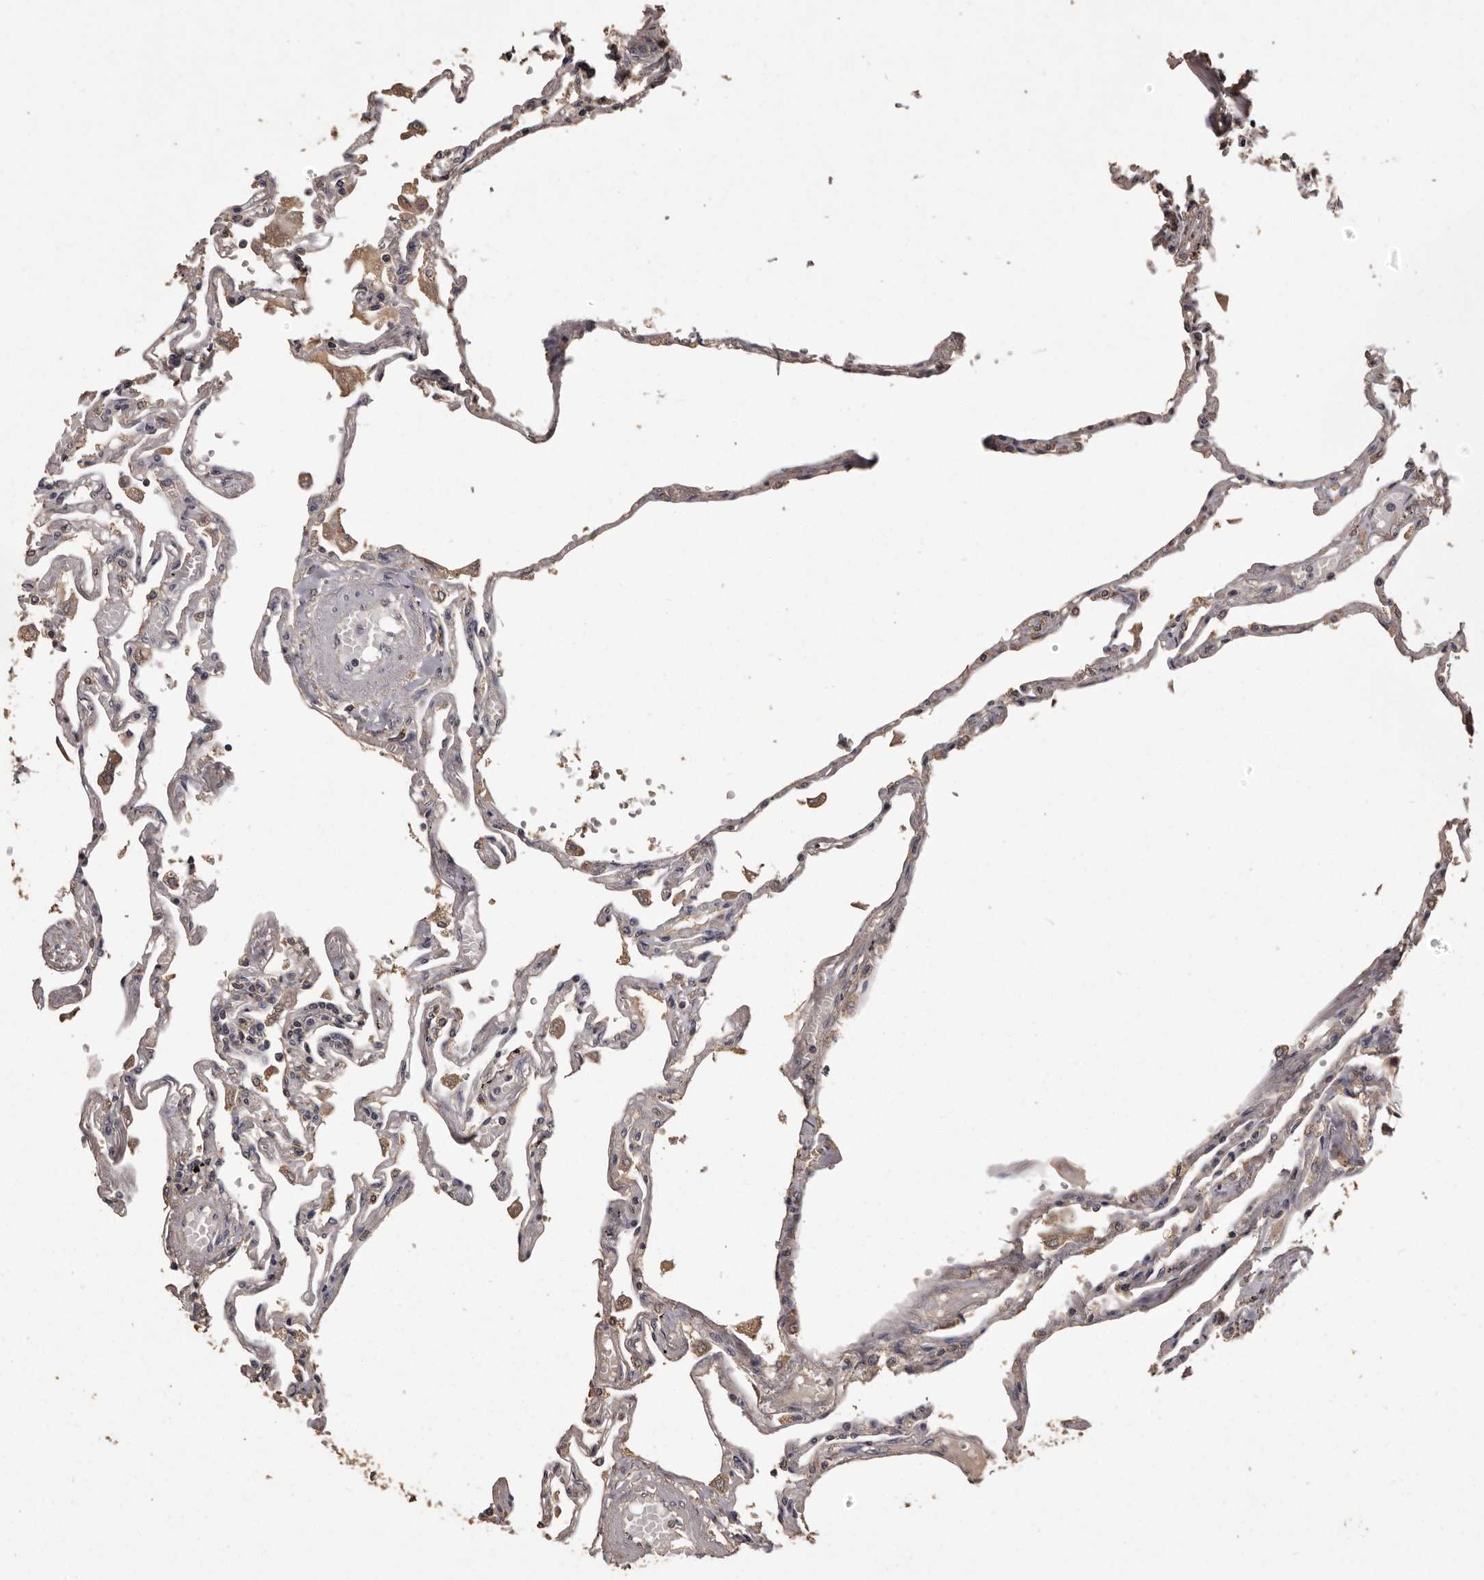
{"staining": {"intensity": "negative", "quantity": "none", "location": "none"}, "tissue": "lung", "cell_type": "Alveolar cells", "image_type": "normal", "snomed": [{"axis": "morphology", "description": "Normal tissue, NOS"}, {"axis": "topography", "description": "Lung"}], "caption": "High power microscopy image of an IHC photomicrograph of unremarkable lung, revealing no significant expression in alveolar cells. The staining was performed using DAB to visualize the protein expression in brown, while the nuclei were stained in blue with hematoxylin (Magnification: 20x).", "gene": "MGAT5", "patient": {"sex": "female", "age": 67}}